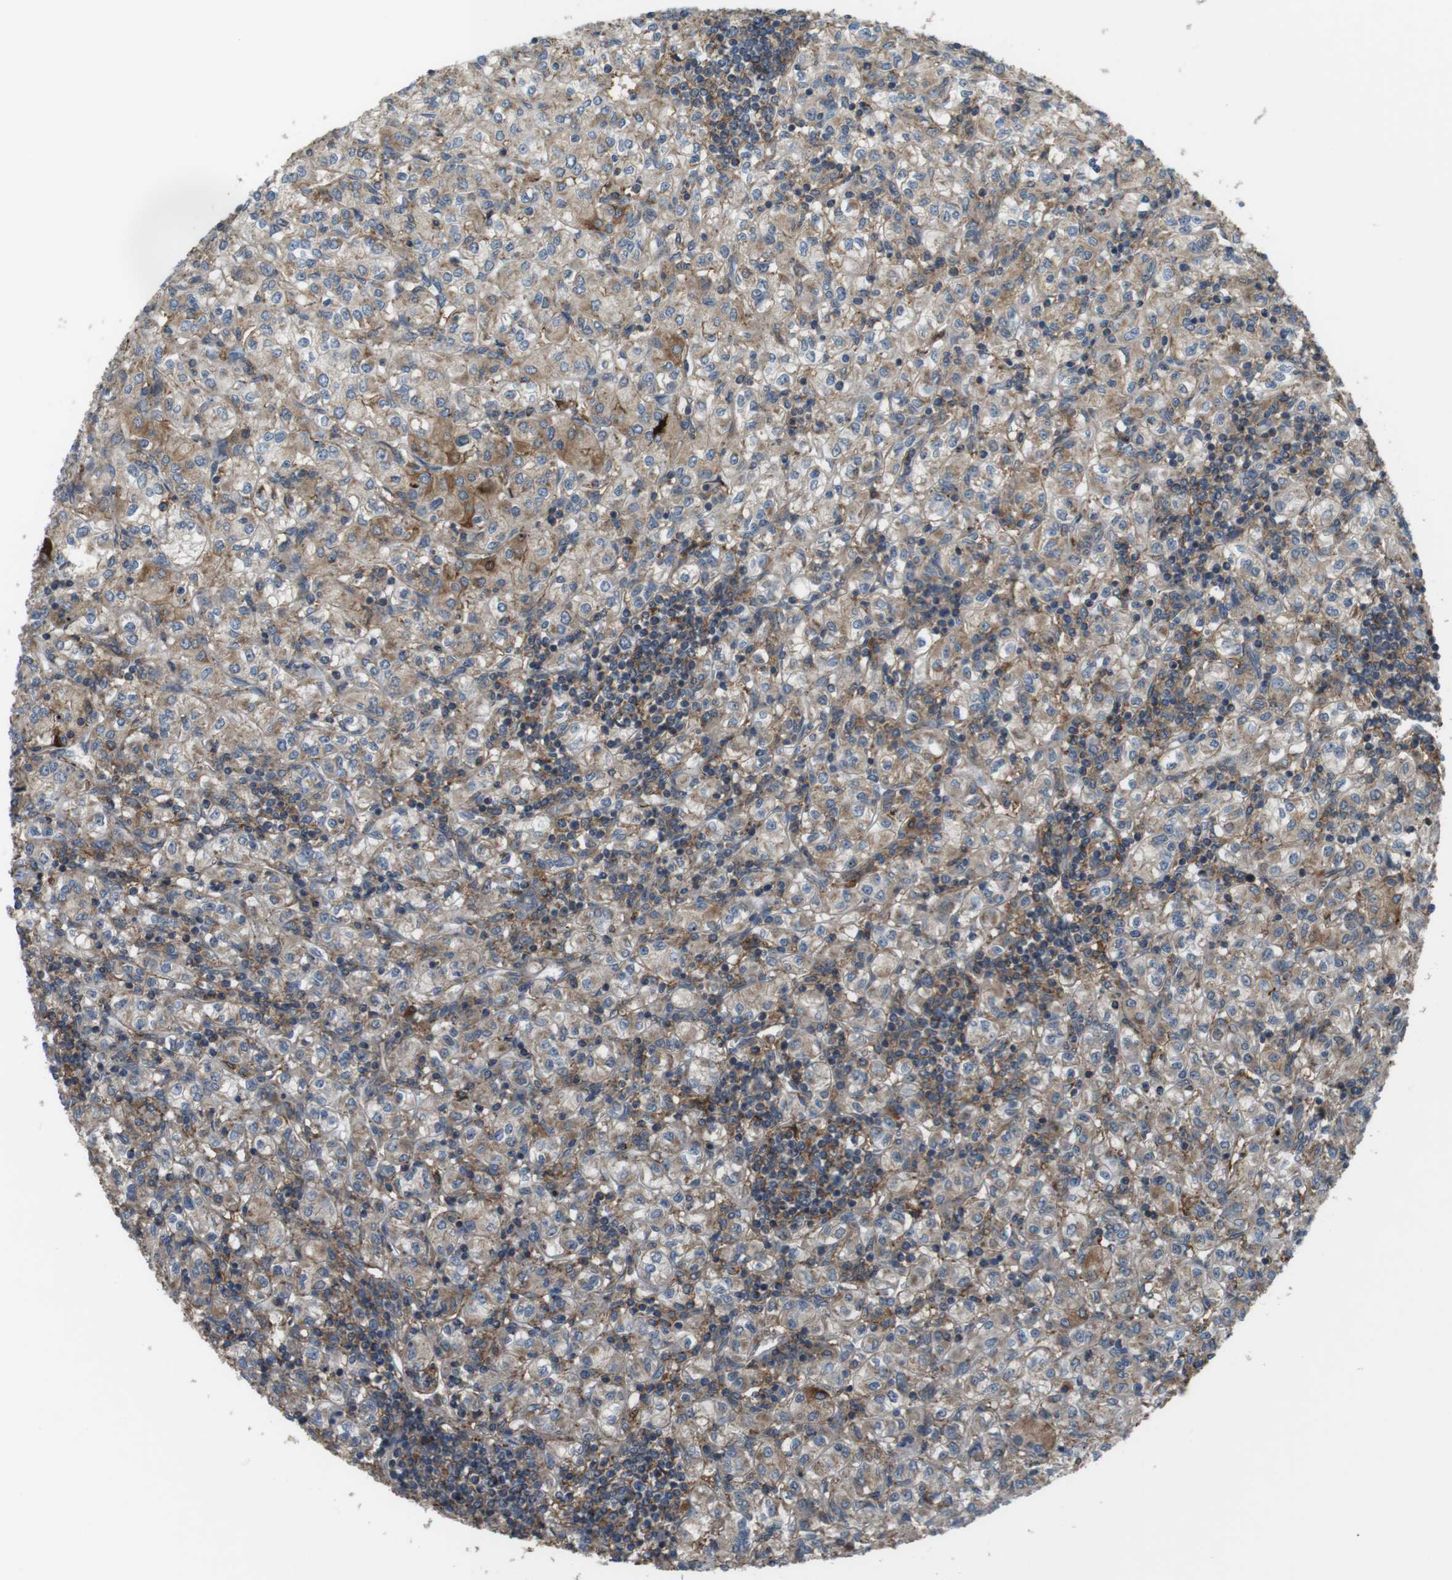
{"staining": {"intensity": "moderate", "quantity": ">75%", "location": "cytoplasmic/membranous"}, "tissue": "renal cancer", "cell_type": "Tumor cells", "image_type": "cancer", "snomed": [{"axis": "morphology", "description": "Adenocarcinoma, NOS"}, {"axis": "topography", "description": "Kidney"}], "caption": "A high-resolution image shows IHC staining of adenocarcinoma (renal), which exhibits moderate cytoplasmic/membranous positivity in about >75% of tumor cells.", "gene": "DDAH2", "patient": {"sex": "male", "age": 77}}